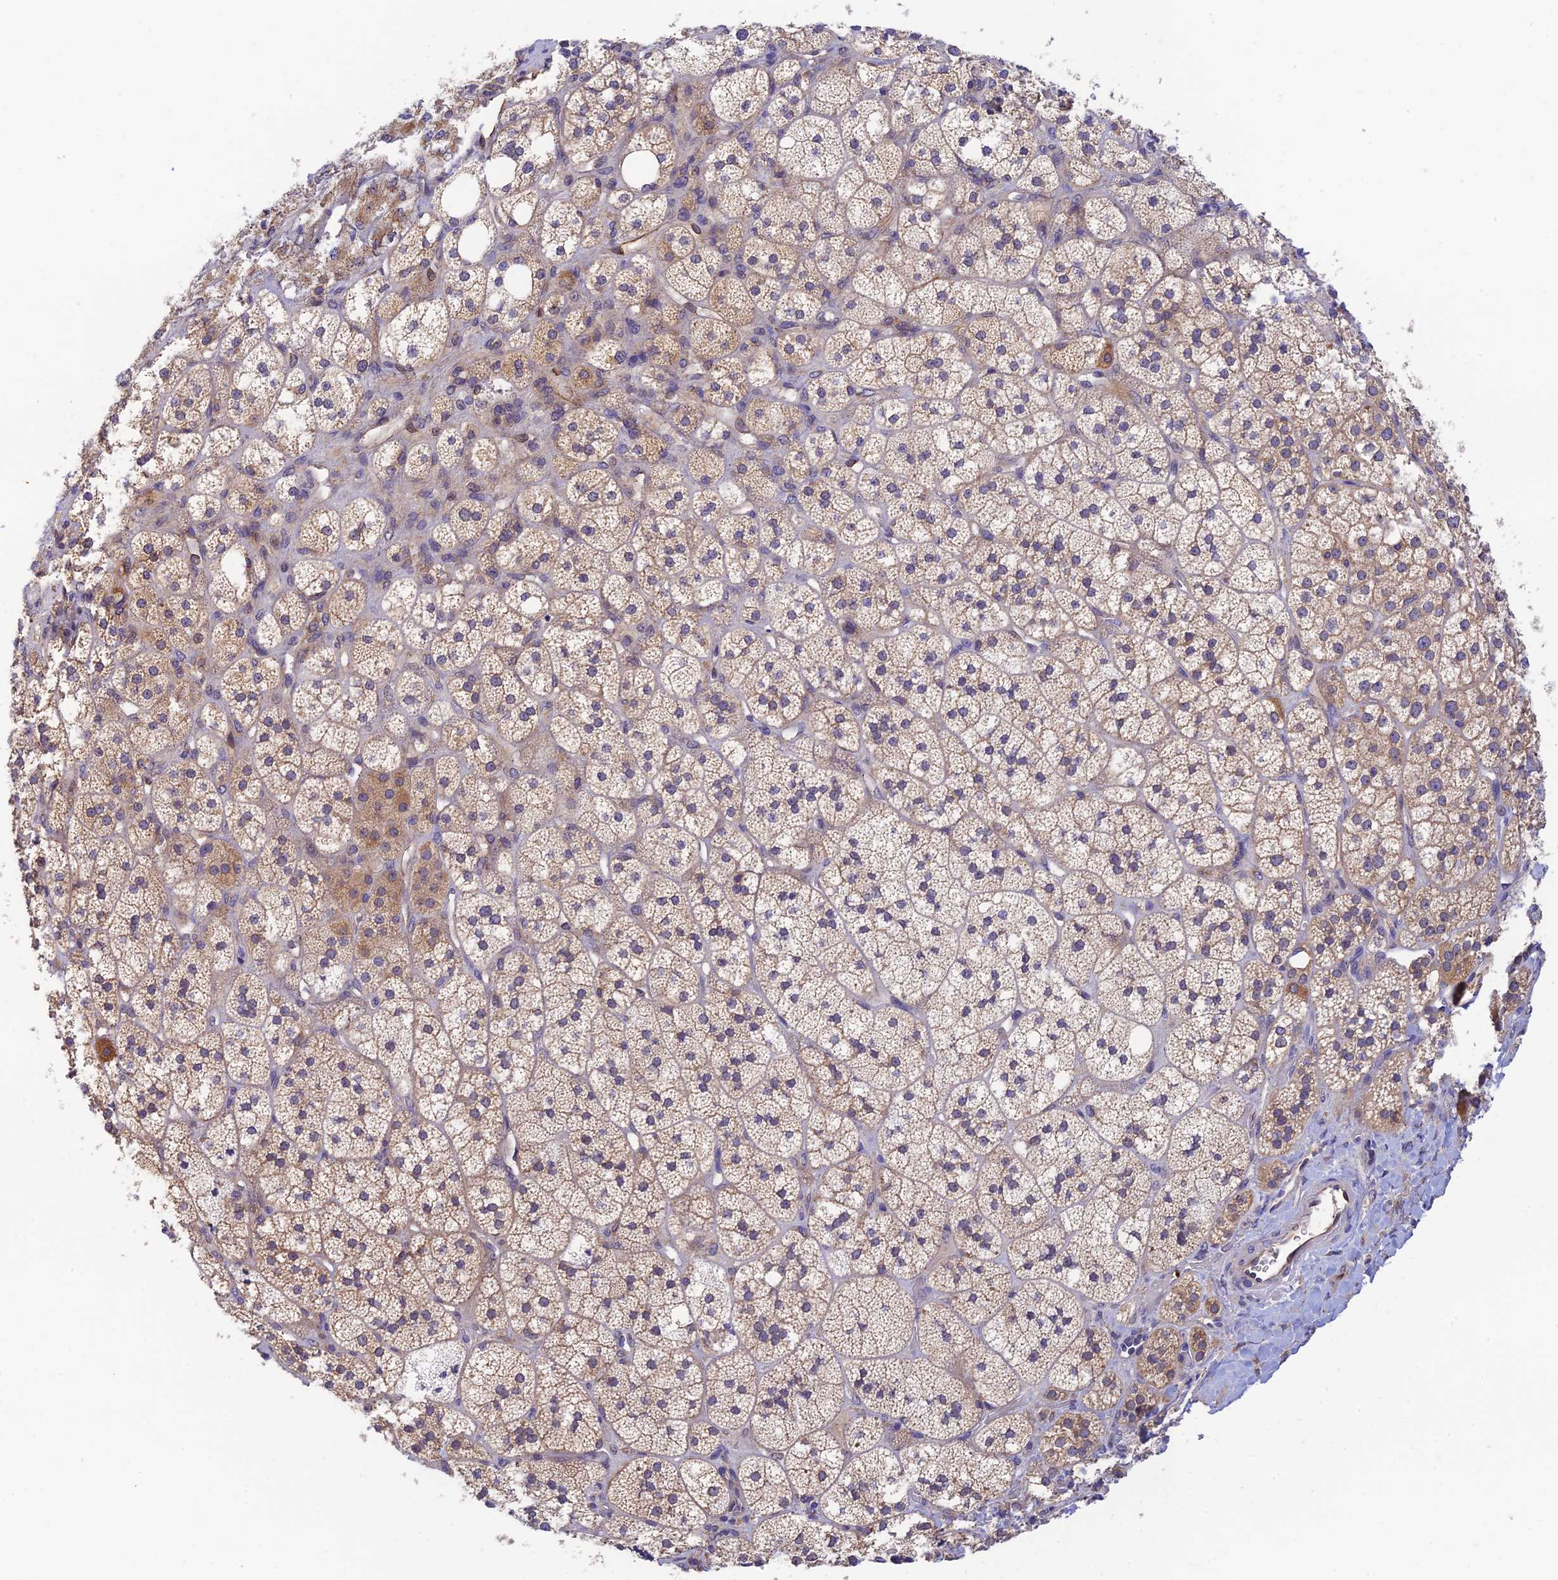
{"staining": {"intensity": "moderate", "quantity": ">75%", "location": "cytoplasmic/membranous"}, "tissue": "adrenal gland", "cell_type": "Glandular cells", "image_type": "normal", "snomed": [{"axis": "morphology", "description": "Normal tissue, NOS"}, {"axis": "topography", "description": "Adrenal gland"}], "caption": "Immunohistochemical staining of benign human adrenal gland shows moderate cytoplasmic/membranous protein positivity in about >75% of glandular cells.", "gene": "RANBP6", "patient": {"sex": "male", "age": 61}}